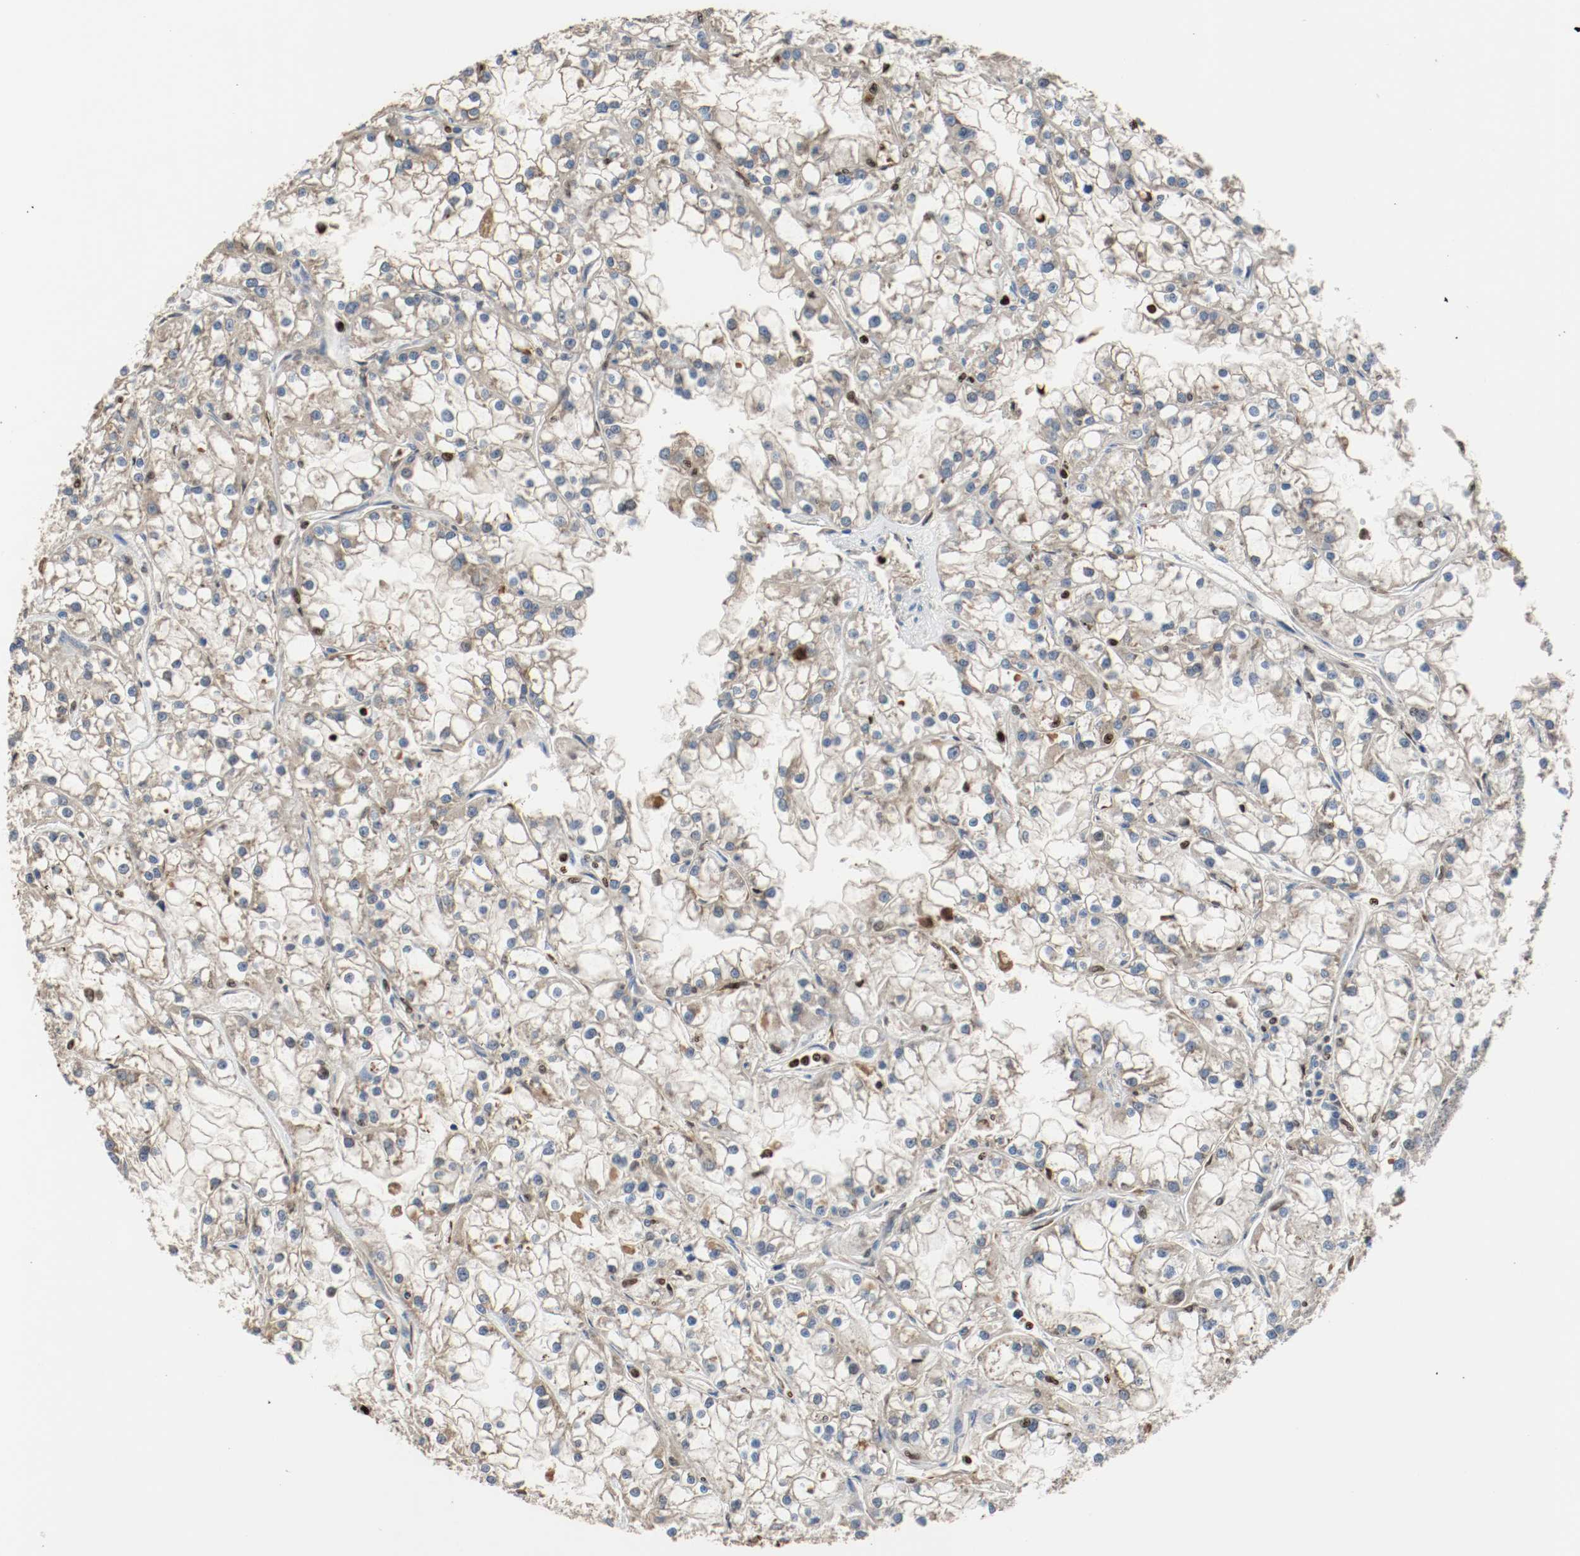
{"staining": {"intensity": "weak", "quantity": "<25%", "location": "cytoplasmic/membranous"}, "tissue": "renal cancer", "cell_type": "Tumor cells", "image_type": "cancer", "snomed": [{"axis": "morphology", "description": "Adenocarcinoma, NOS"}, {"axis": "topography", "description": "Kidney"}], "caption": "This is an IHC image of renal cancer. There is no staining in tumor cells.", "gene": "BLK", "patient": {"sex": "female", "age": 52}}